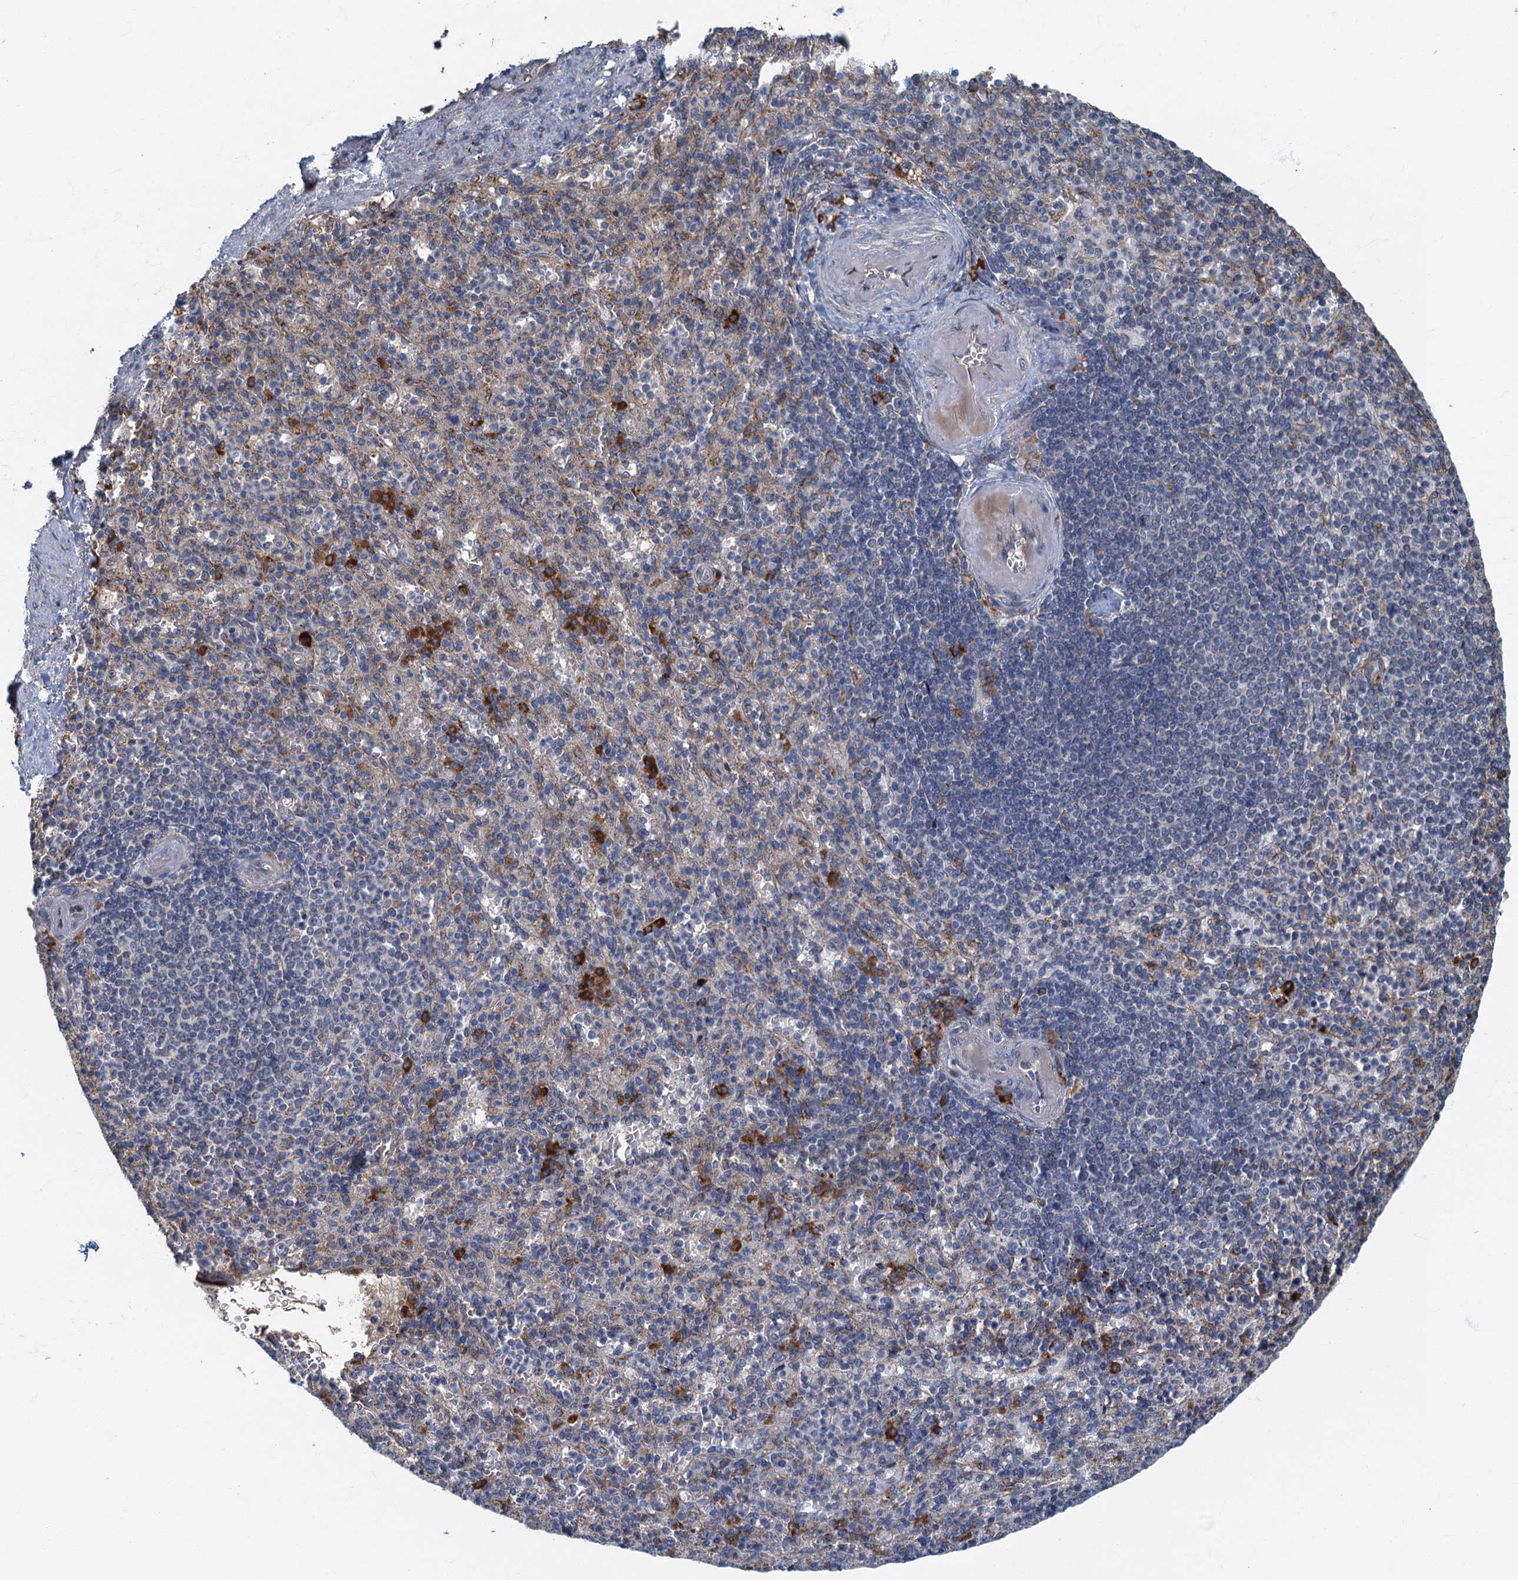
{"staining": {"intensity": "negative", "quantity": "none", "location": "none"}, "tissue": "spleen", "cell_type": "Cells in red pulp", "image_type": "normal", "snomed": [{"axis": "morphology", "description": "Normal tissue, NOS"}, {"axis": "topography", "description": "Spleen"}], "caption": "Immunohistochemical staining of normal human spleen shows no significant staining in cells in red pulp.", "gene": "SPDYC", "patient": {"sex": "female", "age": 74}}